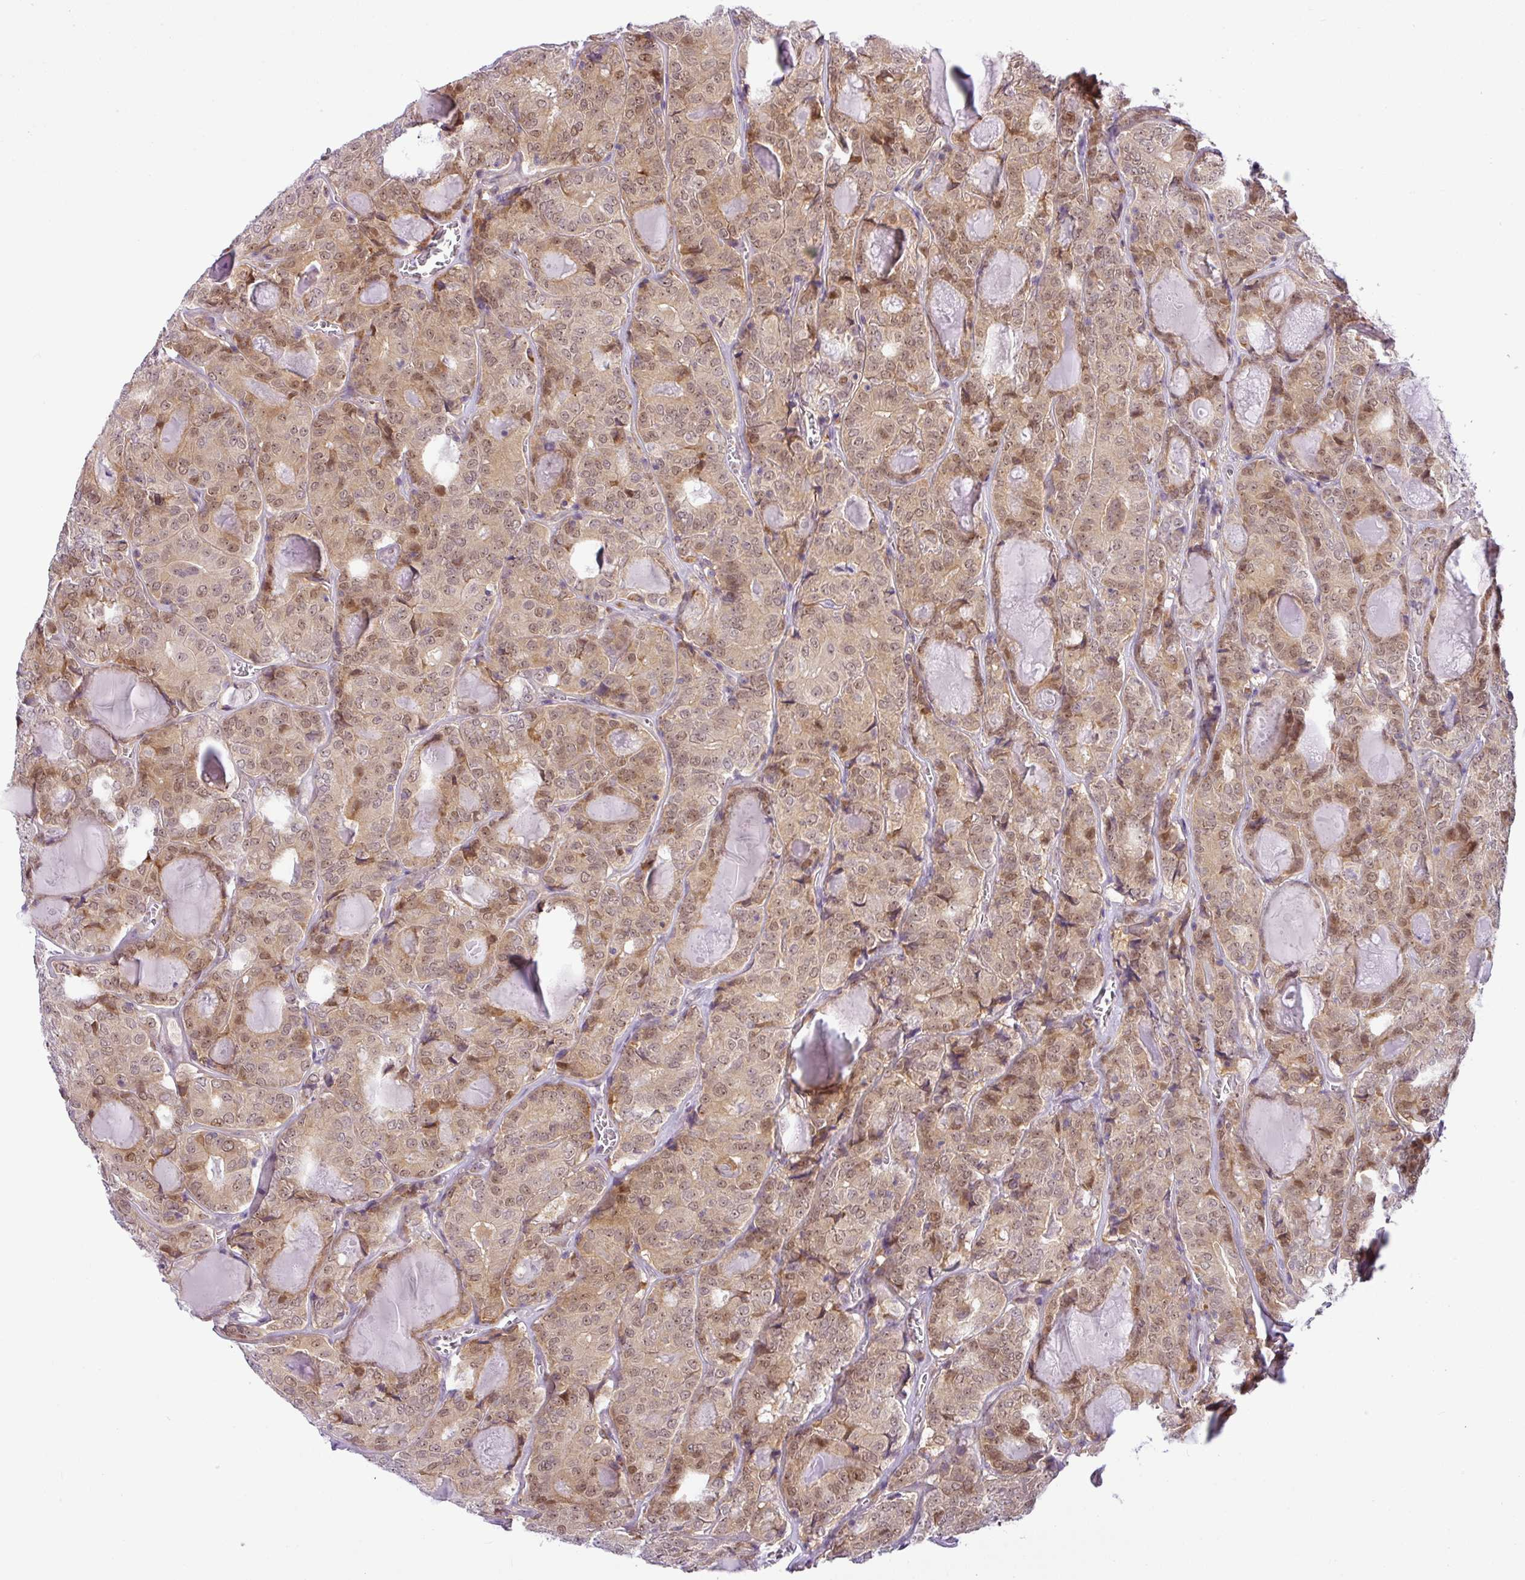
{"staining": {"intensity": "moderate", "quantity": ">75%", "location": "cytoplasmic/membranous,nuclear"}, "tissue": "thyroid cancer", "cell_type": "Tumor cells", "image_type": "cancer", "snomed": [{"axis": "morphology", "description": "Papillary adenocarcinoma, NOS"}, {"axis": "topography", "description": "Thyroid gland"}], "caption": "Thyroid cancer stained for a protein (brown) displays moderate cytoplasmic/membranous and nuclear positive expression in approximately >75% of tumor cells.", "gene": "NDUFB2", "patient": {"sex": "female", "age": 72}}